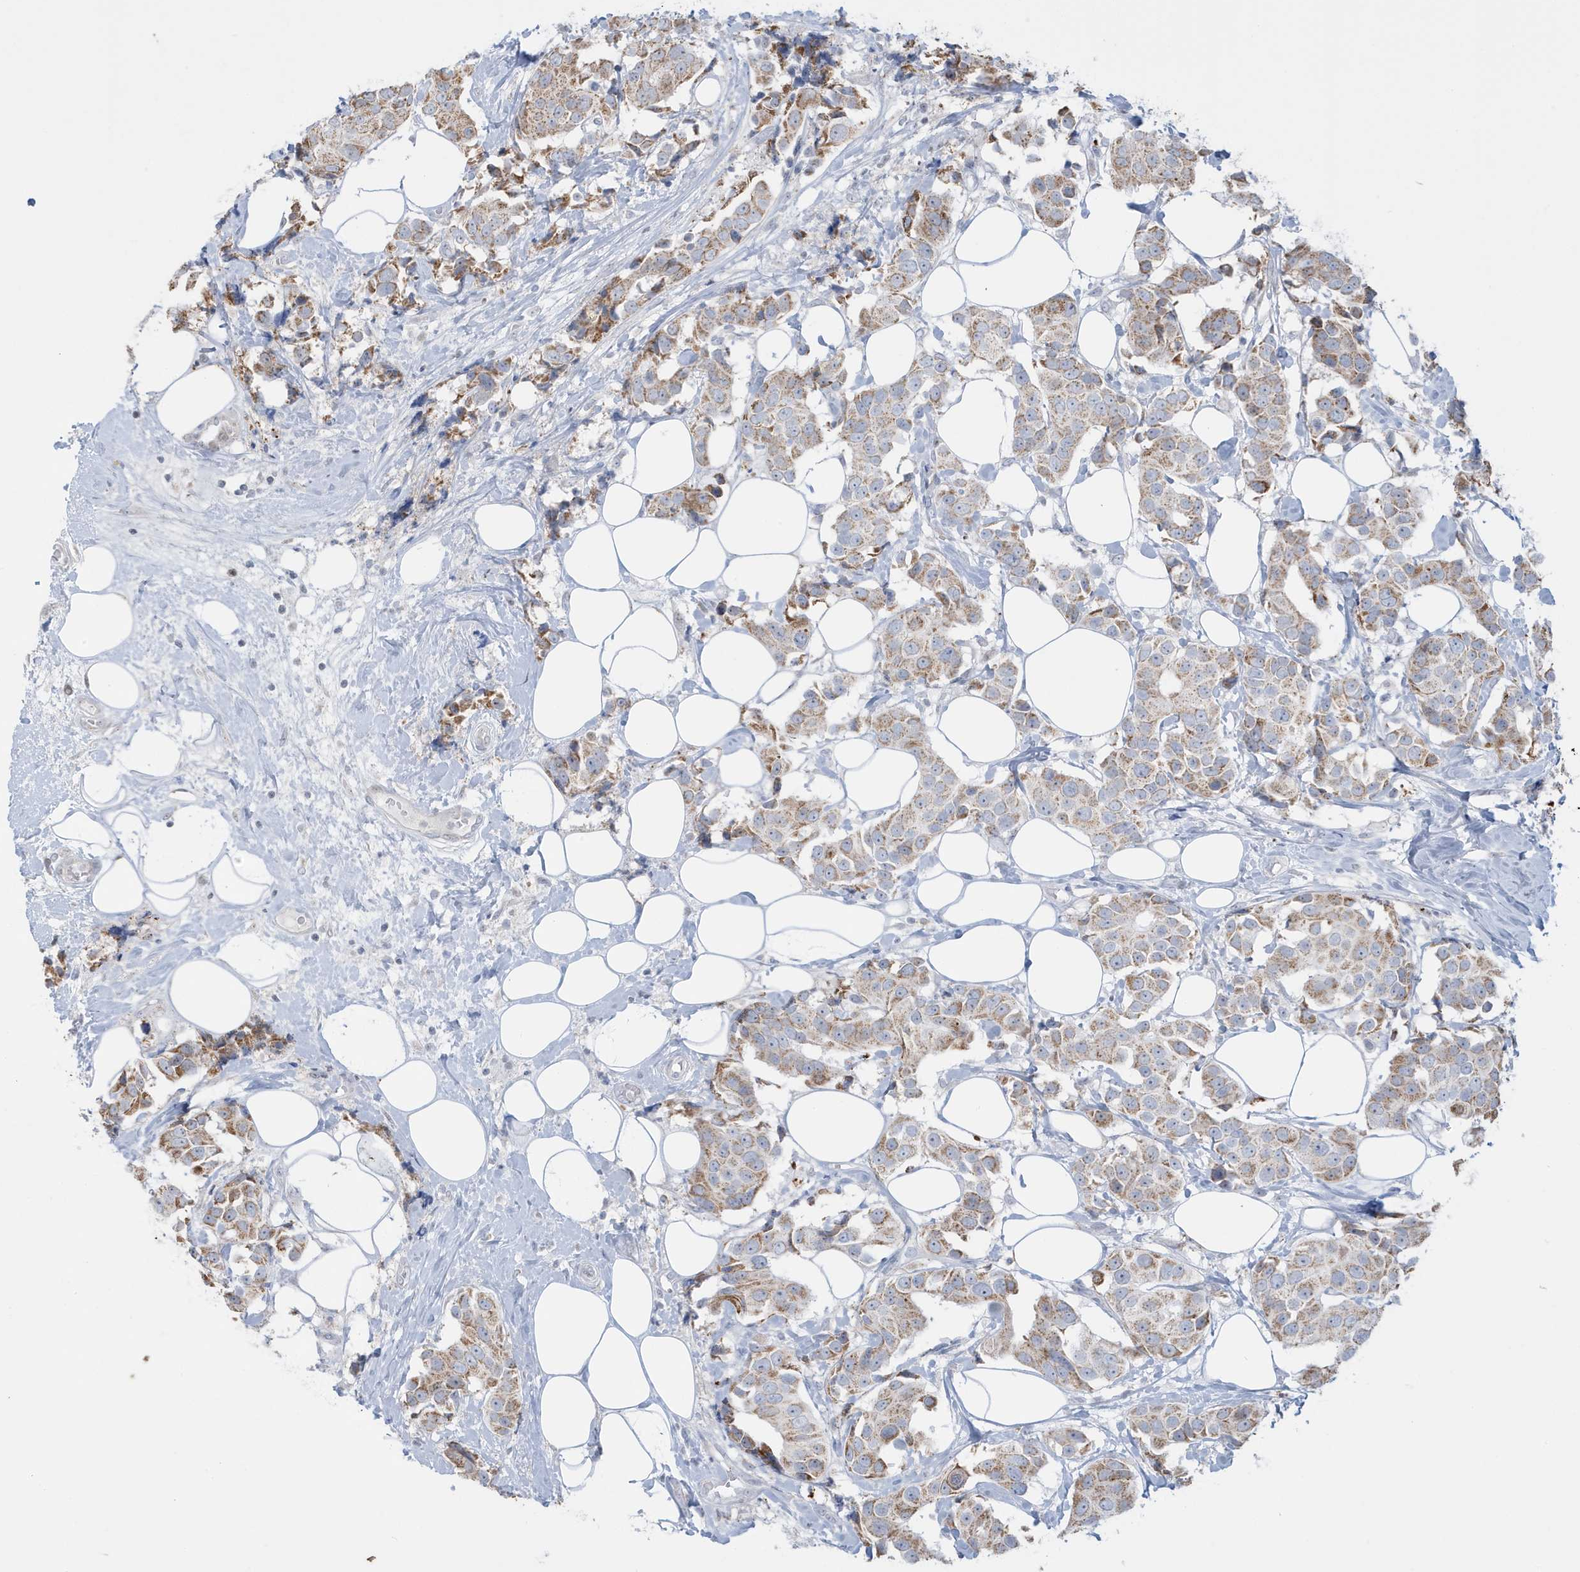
{"staining": {"intensity": "moderate", "quantity": ">75%", "location": "cytoplasmic/membranous"}, "tissue": "breast cancer", "cell_type": "Tumor cells", "image_type": "cancer", "snomed": [{"axis": "morphology", "description": "Normal tissue, NOS"}, {"axis": "morphology", "description": "Duct carcinoma"}, {"axis": "topography", "description": "Breast"}], "caption": "The immunohistochemical stain highlights moderate cytoplasmic/membranous staining in tumor cells of breast invasive ductal carcinoma tissue. The staining is performed using DAB (3,3'-diaminobenzidine) brown chromogen to label protein expression. The nuclei are counter-stained blue using hematoxylin.", "gene": "FNDC1", "patient": {"sex": "female", "age": 39}}